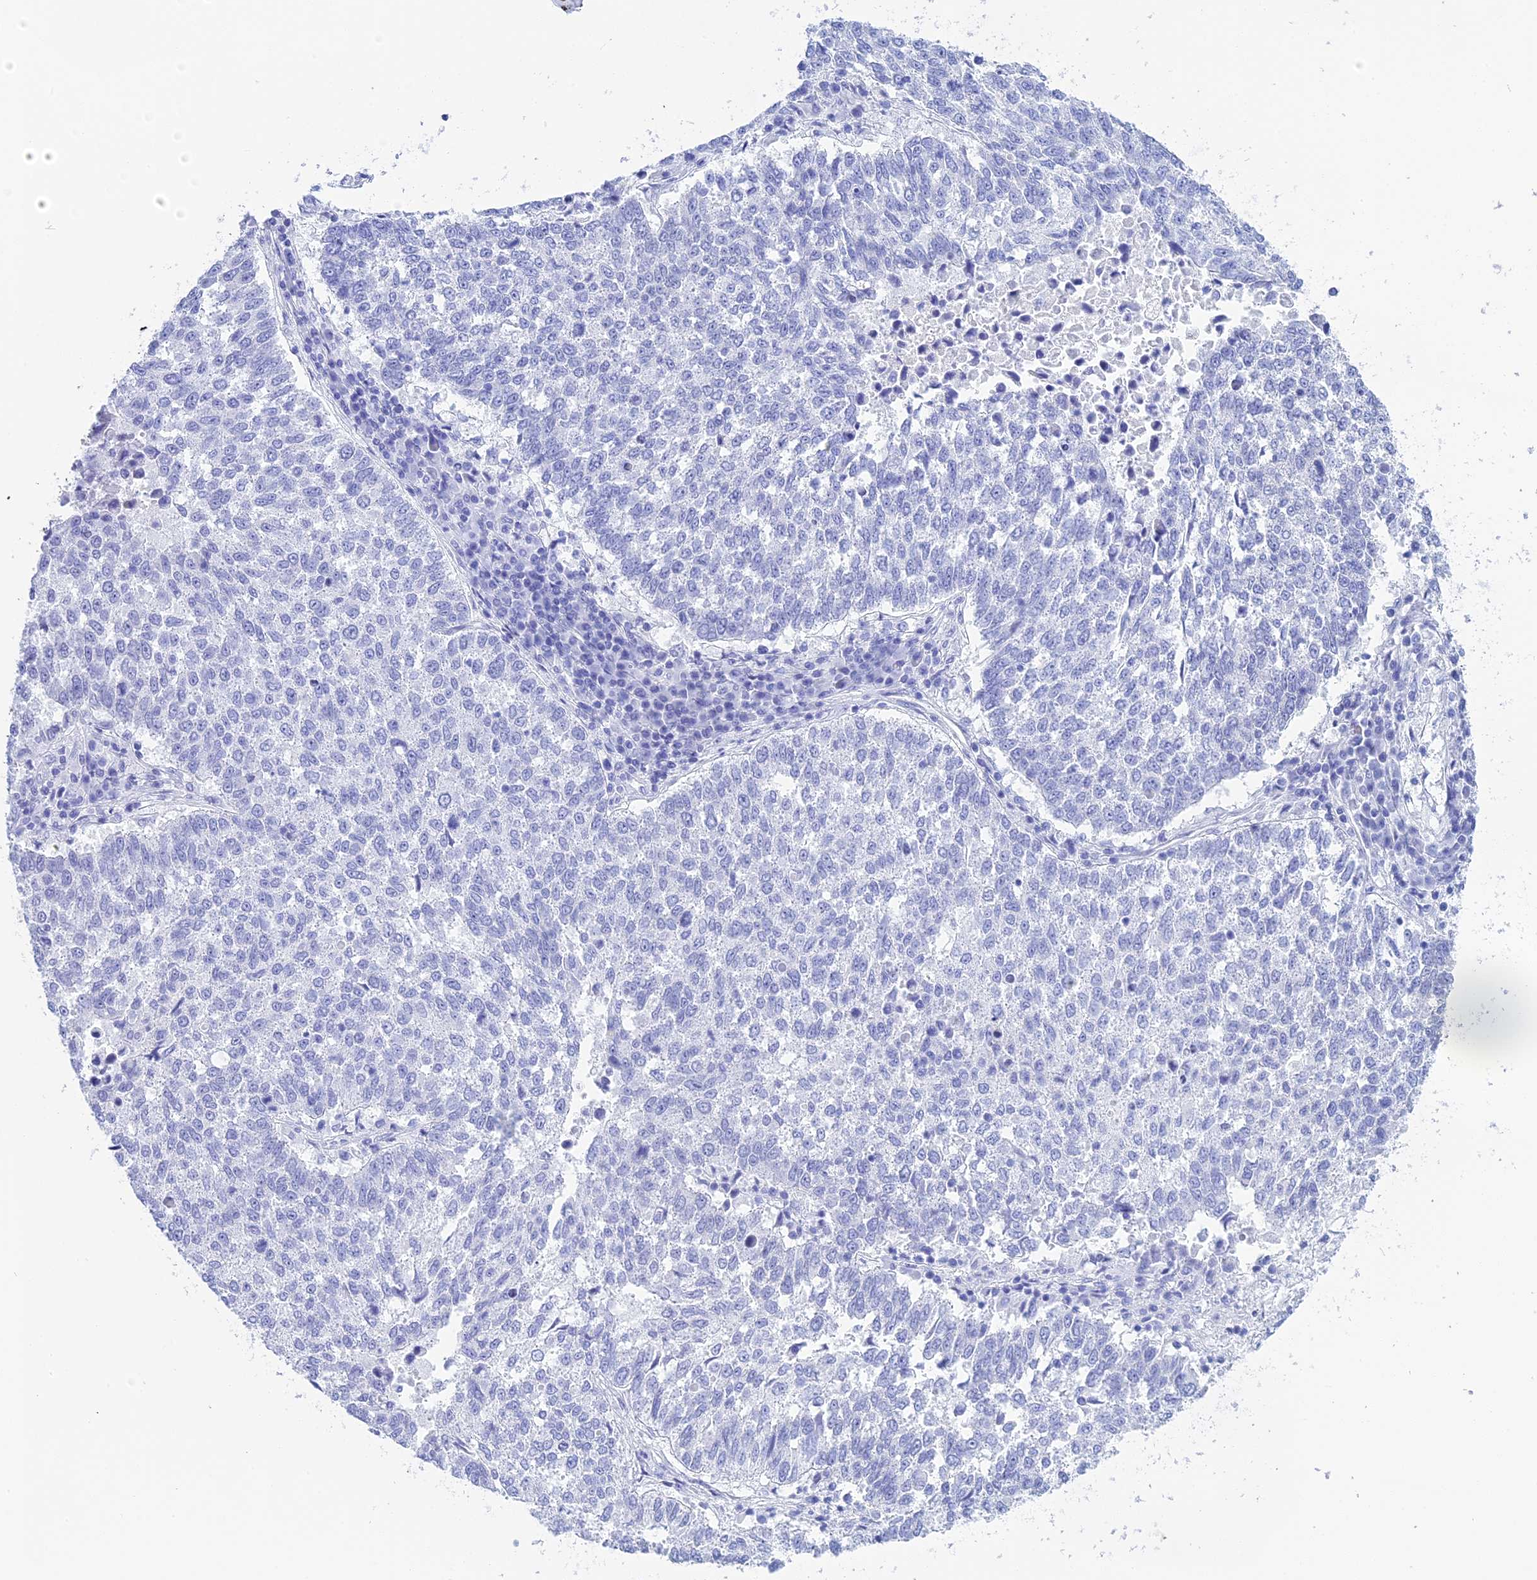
{"staining": {"intensity": "negative", "quantity": "none", "location": "none"}, "tissue": "lung cancer", "cell_type": "Tumor cells", "image_type": "cancer", "snomed": [{"axis": "morphology", "description": "Squamous cell carcinoma, NOS"}, {"axis": "topography", "description": "Lung"}], "caption": "The image displays no staining of tumor cells in lung squamous cell carcinoma.", "gene": "TEX101", "patient": {"sex": "male", "age": 73}}